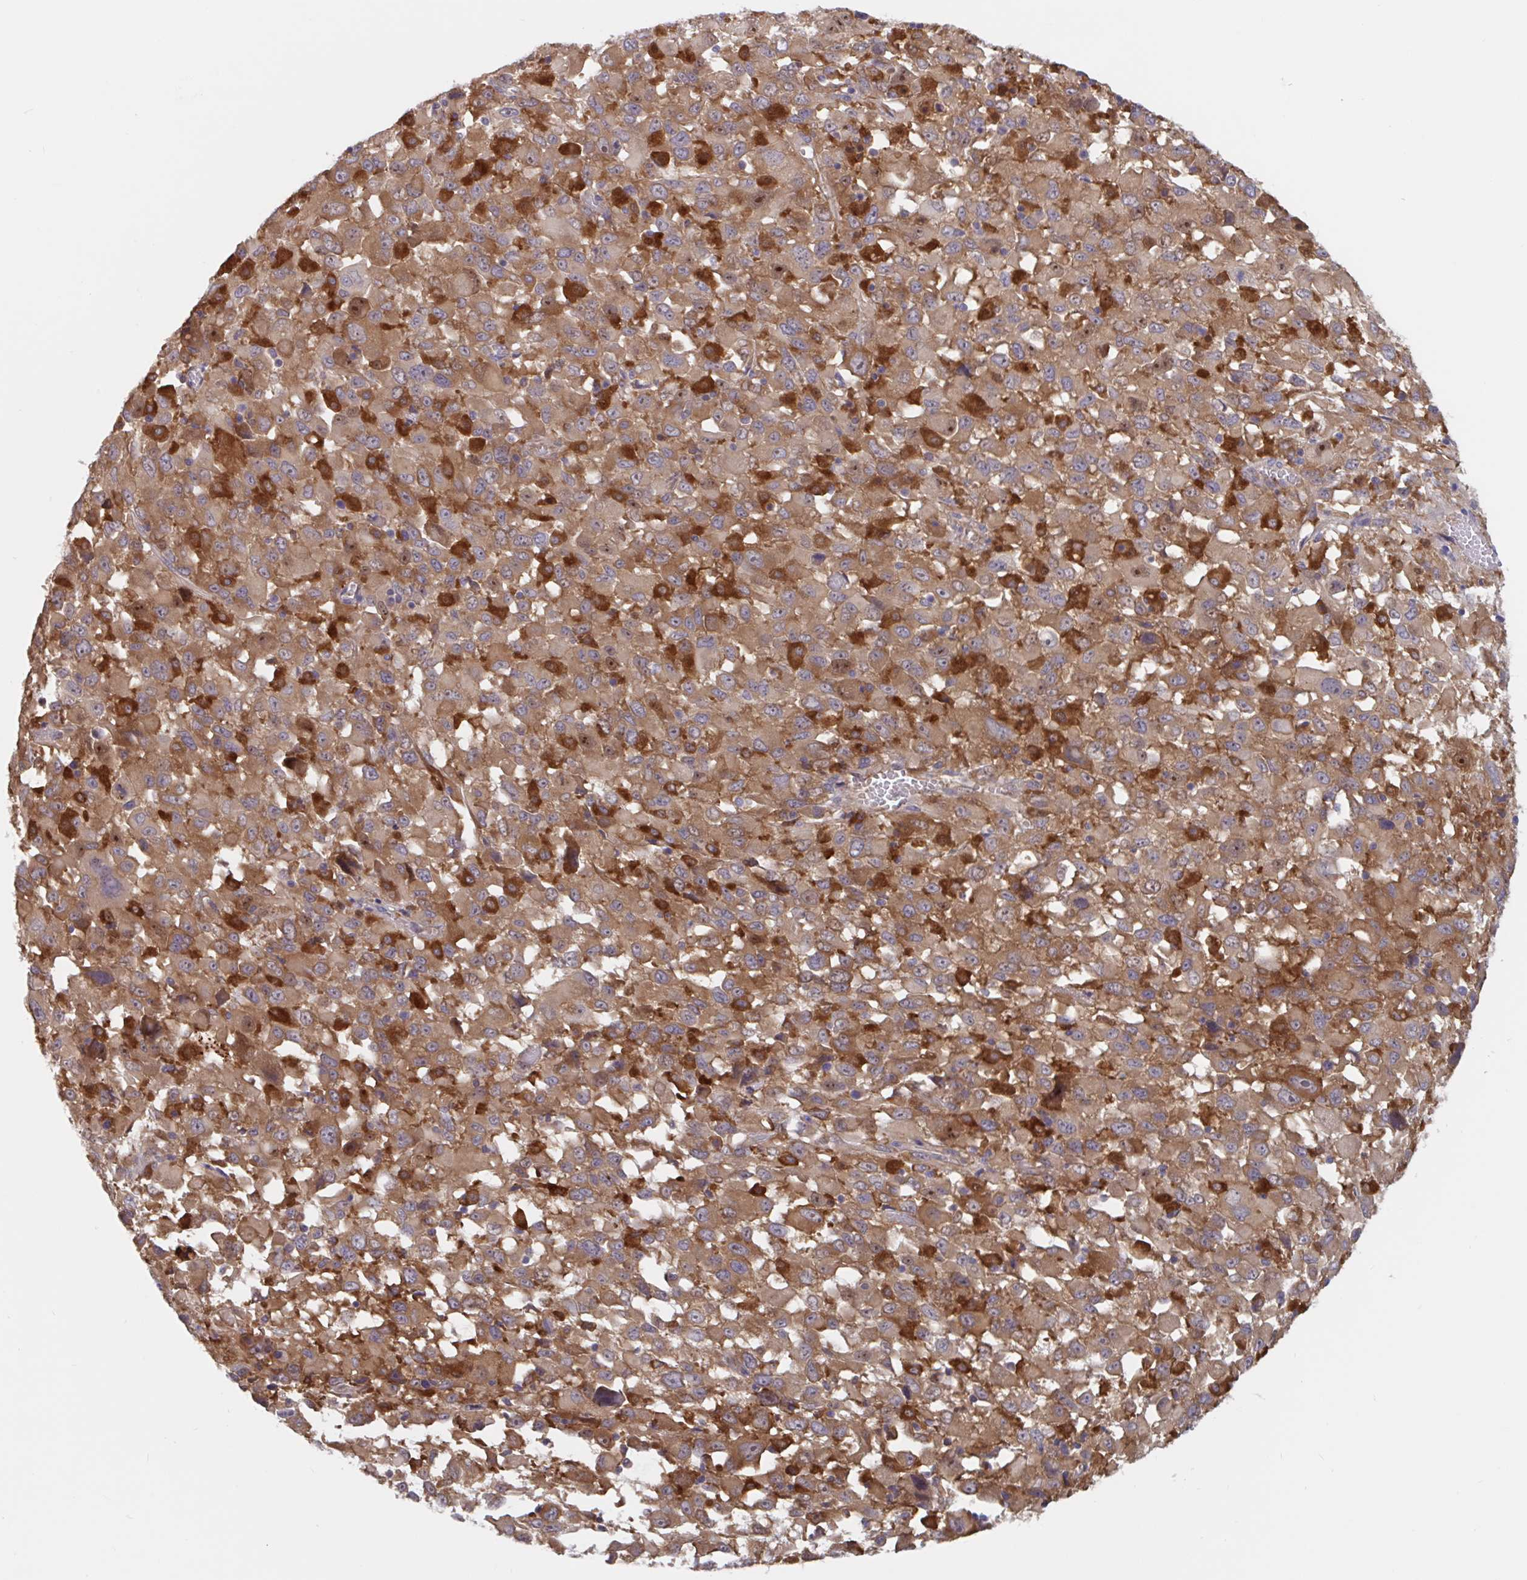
{"staining": {"intensity": "moderate", "quantity": ">75%", "location": "cytoplasmic/membranous"}, "tissue": "melanoma", "cell_type": "Tumor cells", "image_type": "cancer", "snomed": [{"axis": "morphology", "description": "Malignant melanoma, Metastatic site"}, {"axis": "topography", "description": "Soft tissue"}], "caption": "This photomicrograph displays immunohistochemistry staining of melanoma, with medium moderate cytoplasmic/membranous positivity in approximately >75% of tumor cells.", "gene": "SNX8", "patient": {"sex": "male", "age": 50}}